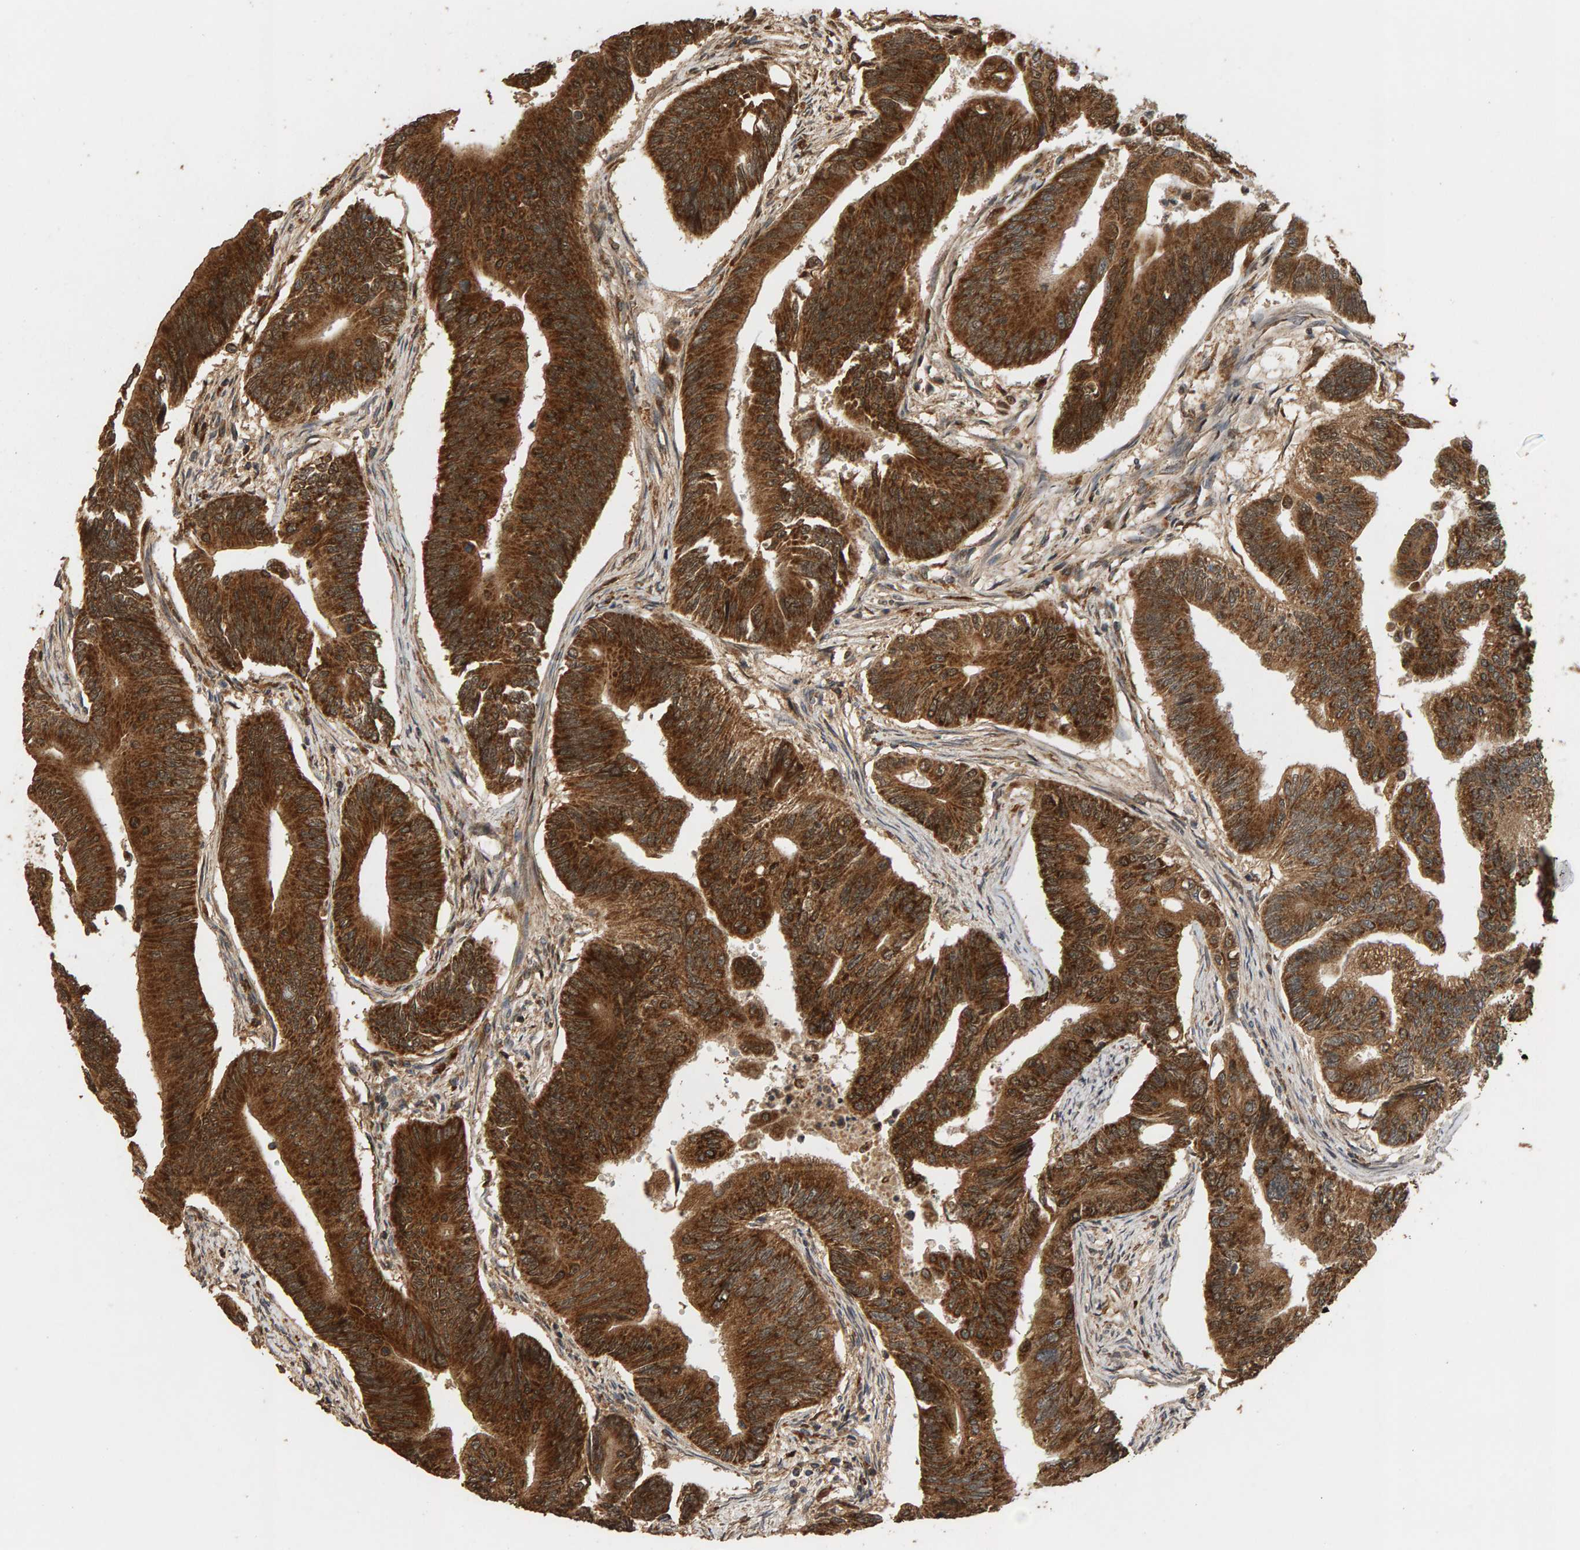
{"staining": {"intensity": "strong", "quantity": ">75%", "location": "cytoplasmic/membranous"}, "tissue": "colorectal cancer", "cell_type": "Tumor cells", "image_type": "cancer", "snomed": [{"axis": "morphology", "description": "Adenoma, NOS"}, {"axis": "morphology", "description": "Adenocarcinoma, NOS"}, {"axis": "topography", "description": "Colon"}], "caption": "Adenoma (colorectal) stained with a brown dye reveals strong cytoplasmic/membranous positive staining in approximately >75% of tumor cells.", "gene": "GSTK1", "patient": {"sex": "male", "age": 79}}